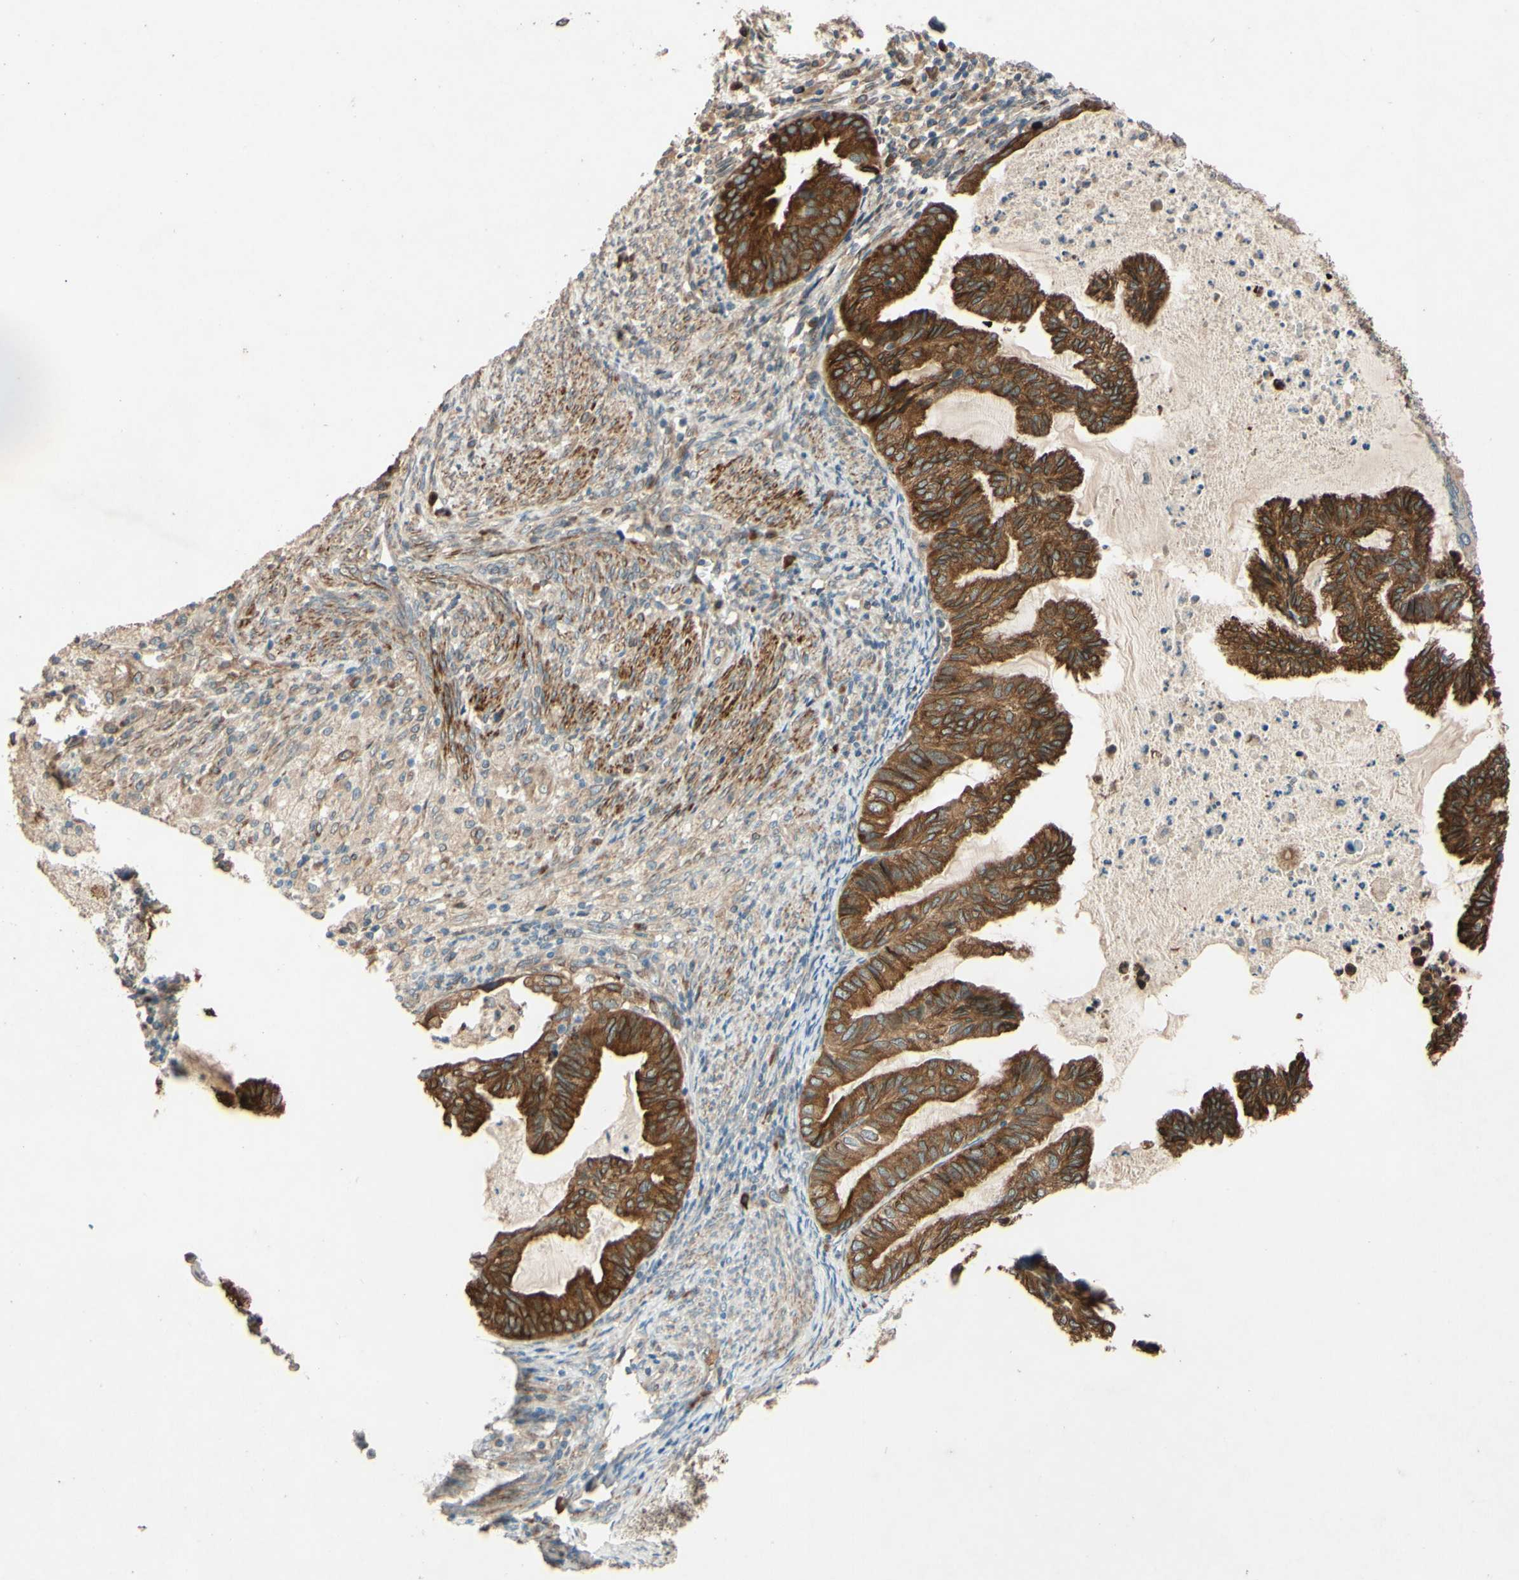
{"staining": {"intensity": "strong", "quantity": ">75%", "location": "cytoplasmic/membranous,nuclear"}, "tissue": "cervical cancer", "cell_type": "Tumor cells", "image_type": "cancer", "snomed": [{"axis": "morphology", "description": "Normal tissue, NOS"}, {"axis": "morphology", "description": "Adenocarcinoma, NOS"}, {"axis": "topography", "description": "Cervix"}, {"axis": "topography", "description": "Endometrium"}], "caption": "The histopathology image reveals staining of cervical adenocarcinoma, revealing strong cytoplasmic/membranous and nuclear protein staining (brown color) within tumor cells. (DAB (3,3'-diaminobenzidine) = brown stain, brightfield microscopy at high magnification).", "gene": "PTPRU", "patient": {"sex": "female", "age": 86}}